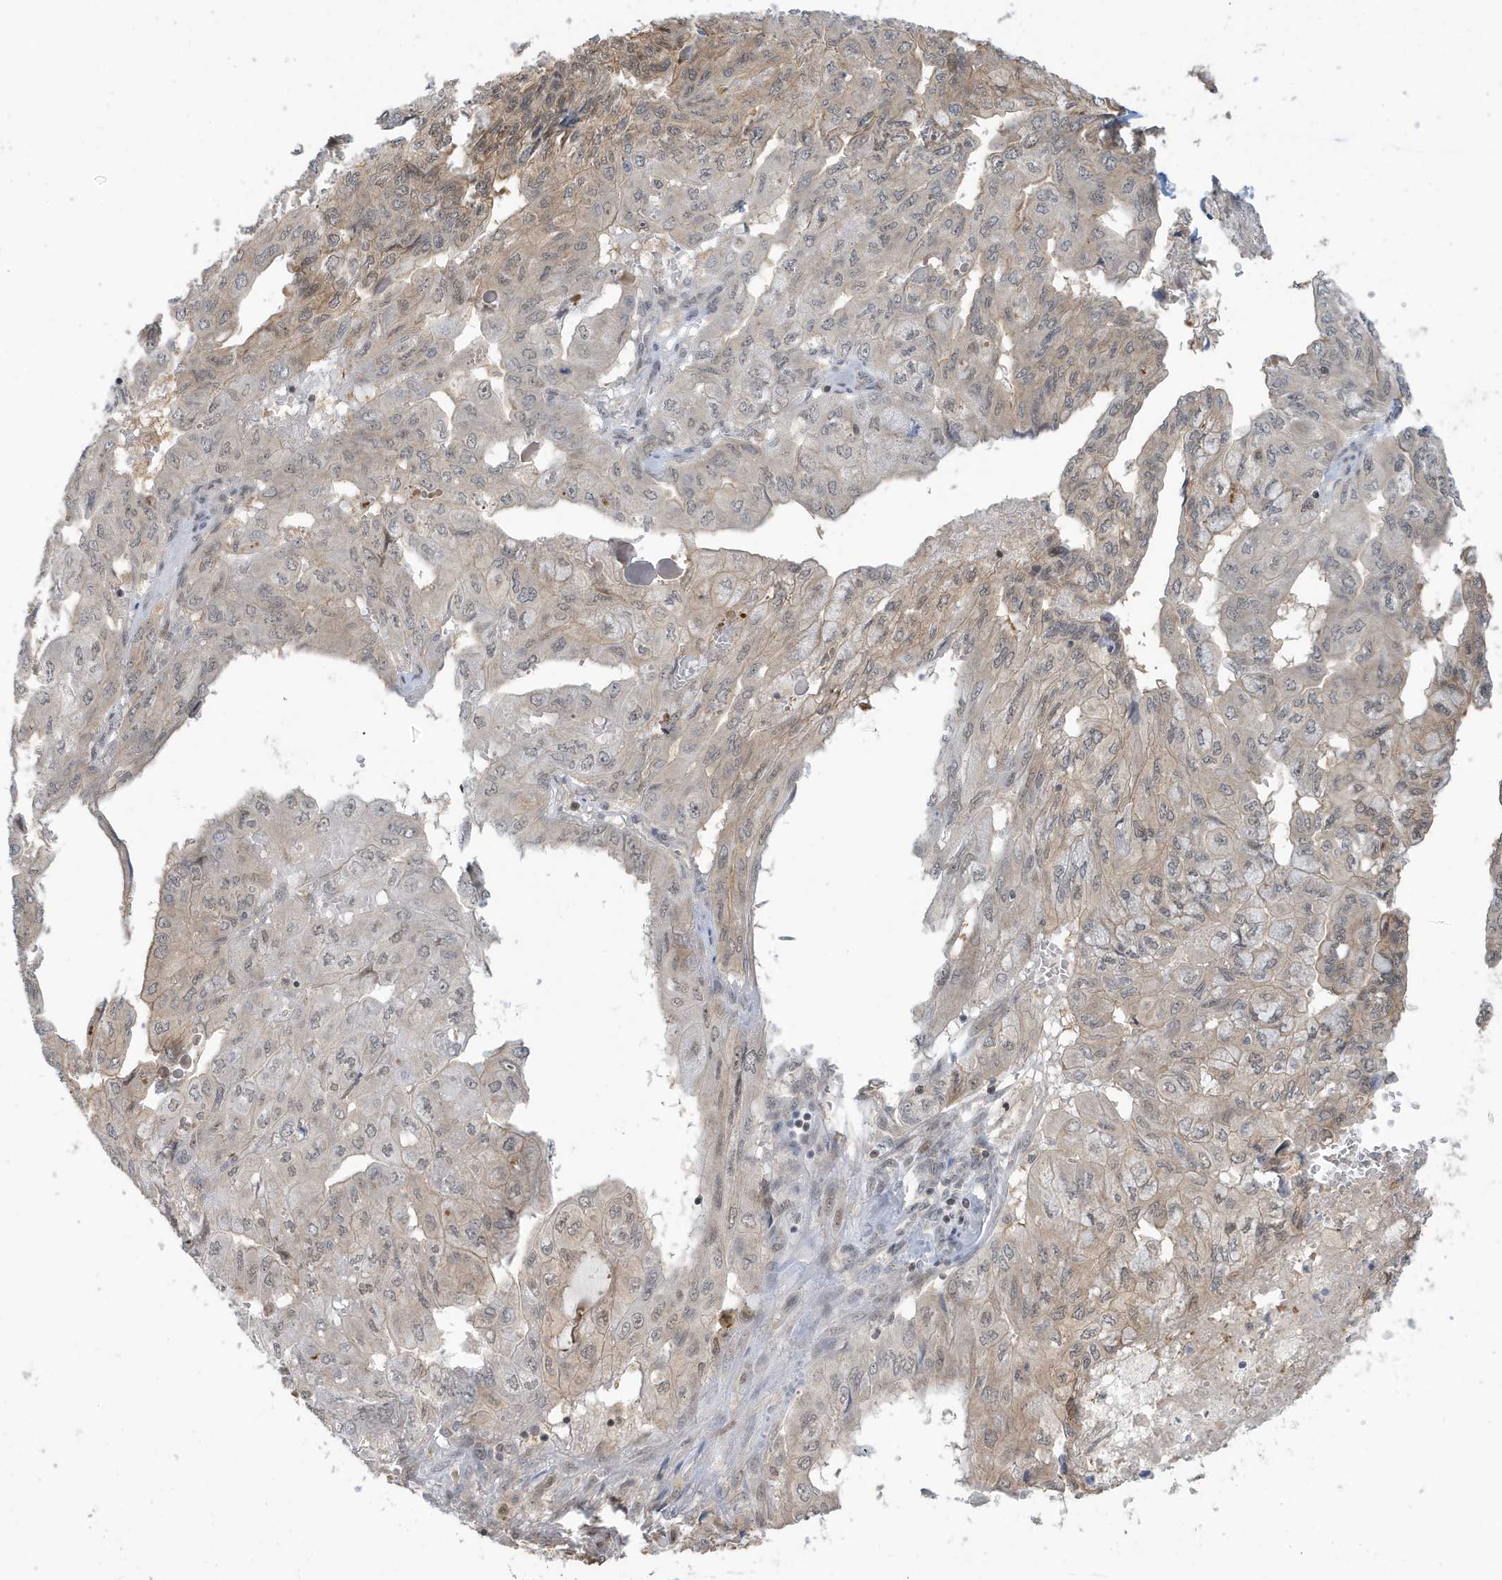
{"staining": {"intensity": "weak", "quantity": "25%-75%", "location": "cytoplasmic/membranous,nuclear"}, "tissue": "pancreatic cancer", "cell_type": "Tumor cells", "image_type": "cancer", "snomed": [{"axis": "morphology", "description": "Adenocarcinoma, NOS"}, {"axis": "topography", "description": "Pancreas"}], "caption": "Immunohistochemistry of human pancreatic adenocarcinoma displays low levels of weak cytoplasmic/membranous and nuclear positivity in approximately 25%-75% of tumor cells.", "gene": "PRRT3", "patient": {"sex": "male", "age": 51}}